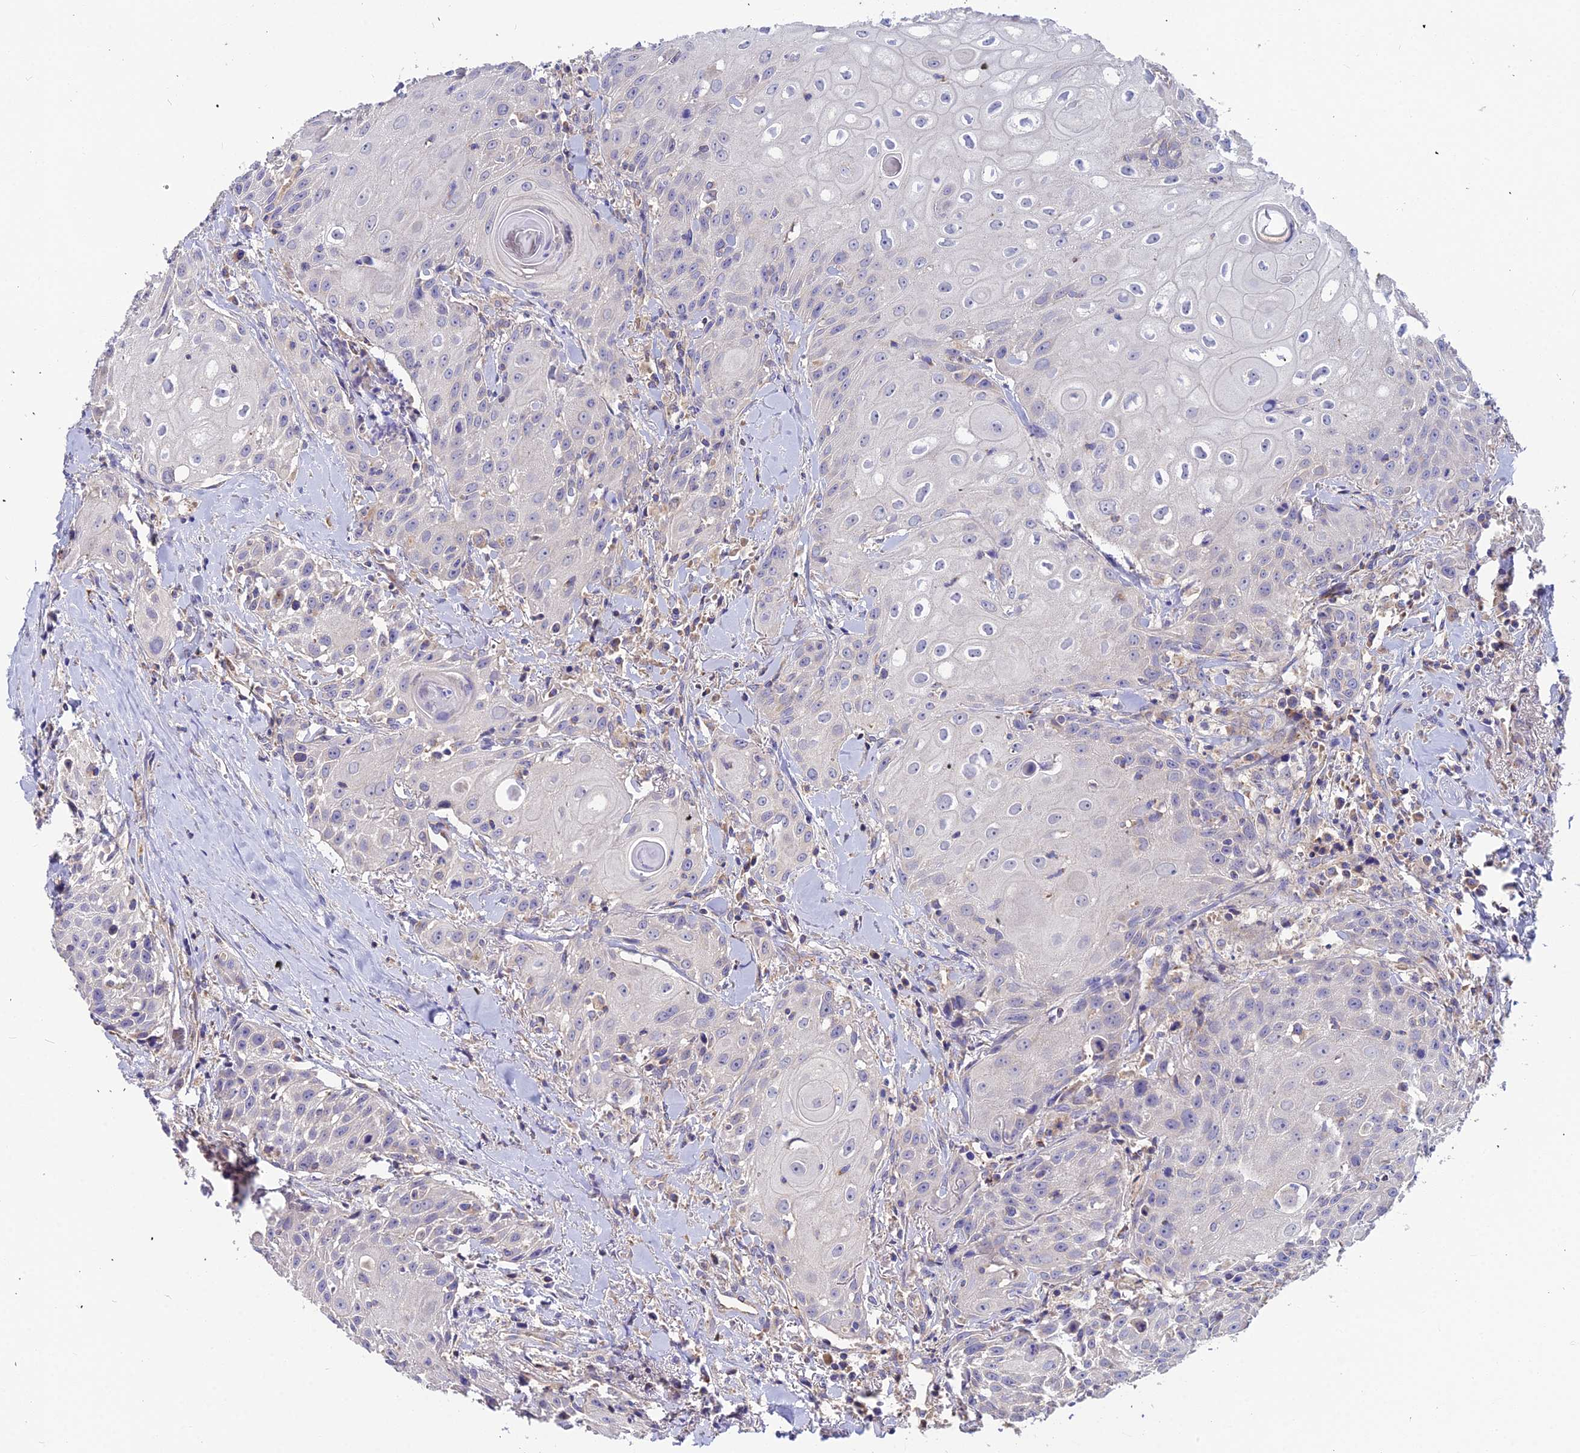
{"staining": {"intensity": "negative", "quantity": "none", "location": "none"}, "tissue": "head and neck cancer", "cell_type": "Tumor cells", "image_type": "cancer", "snomed": [{"axis": "morphology", "description": "Squamous cell carcinoma, NOS"}, {"axis": "topography", "description": "Oral tissue"}, {"axis": "topography", "description": "Head-Neck"}], "caption": "This is a image of IHC staining of head and neck cancer (squamous cell carcinoma), which shows no expression in tumor cells.", "gene": "ASPHD1", "patient": {"sex": "female", "age": 82}}